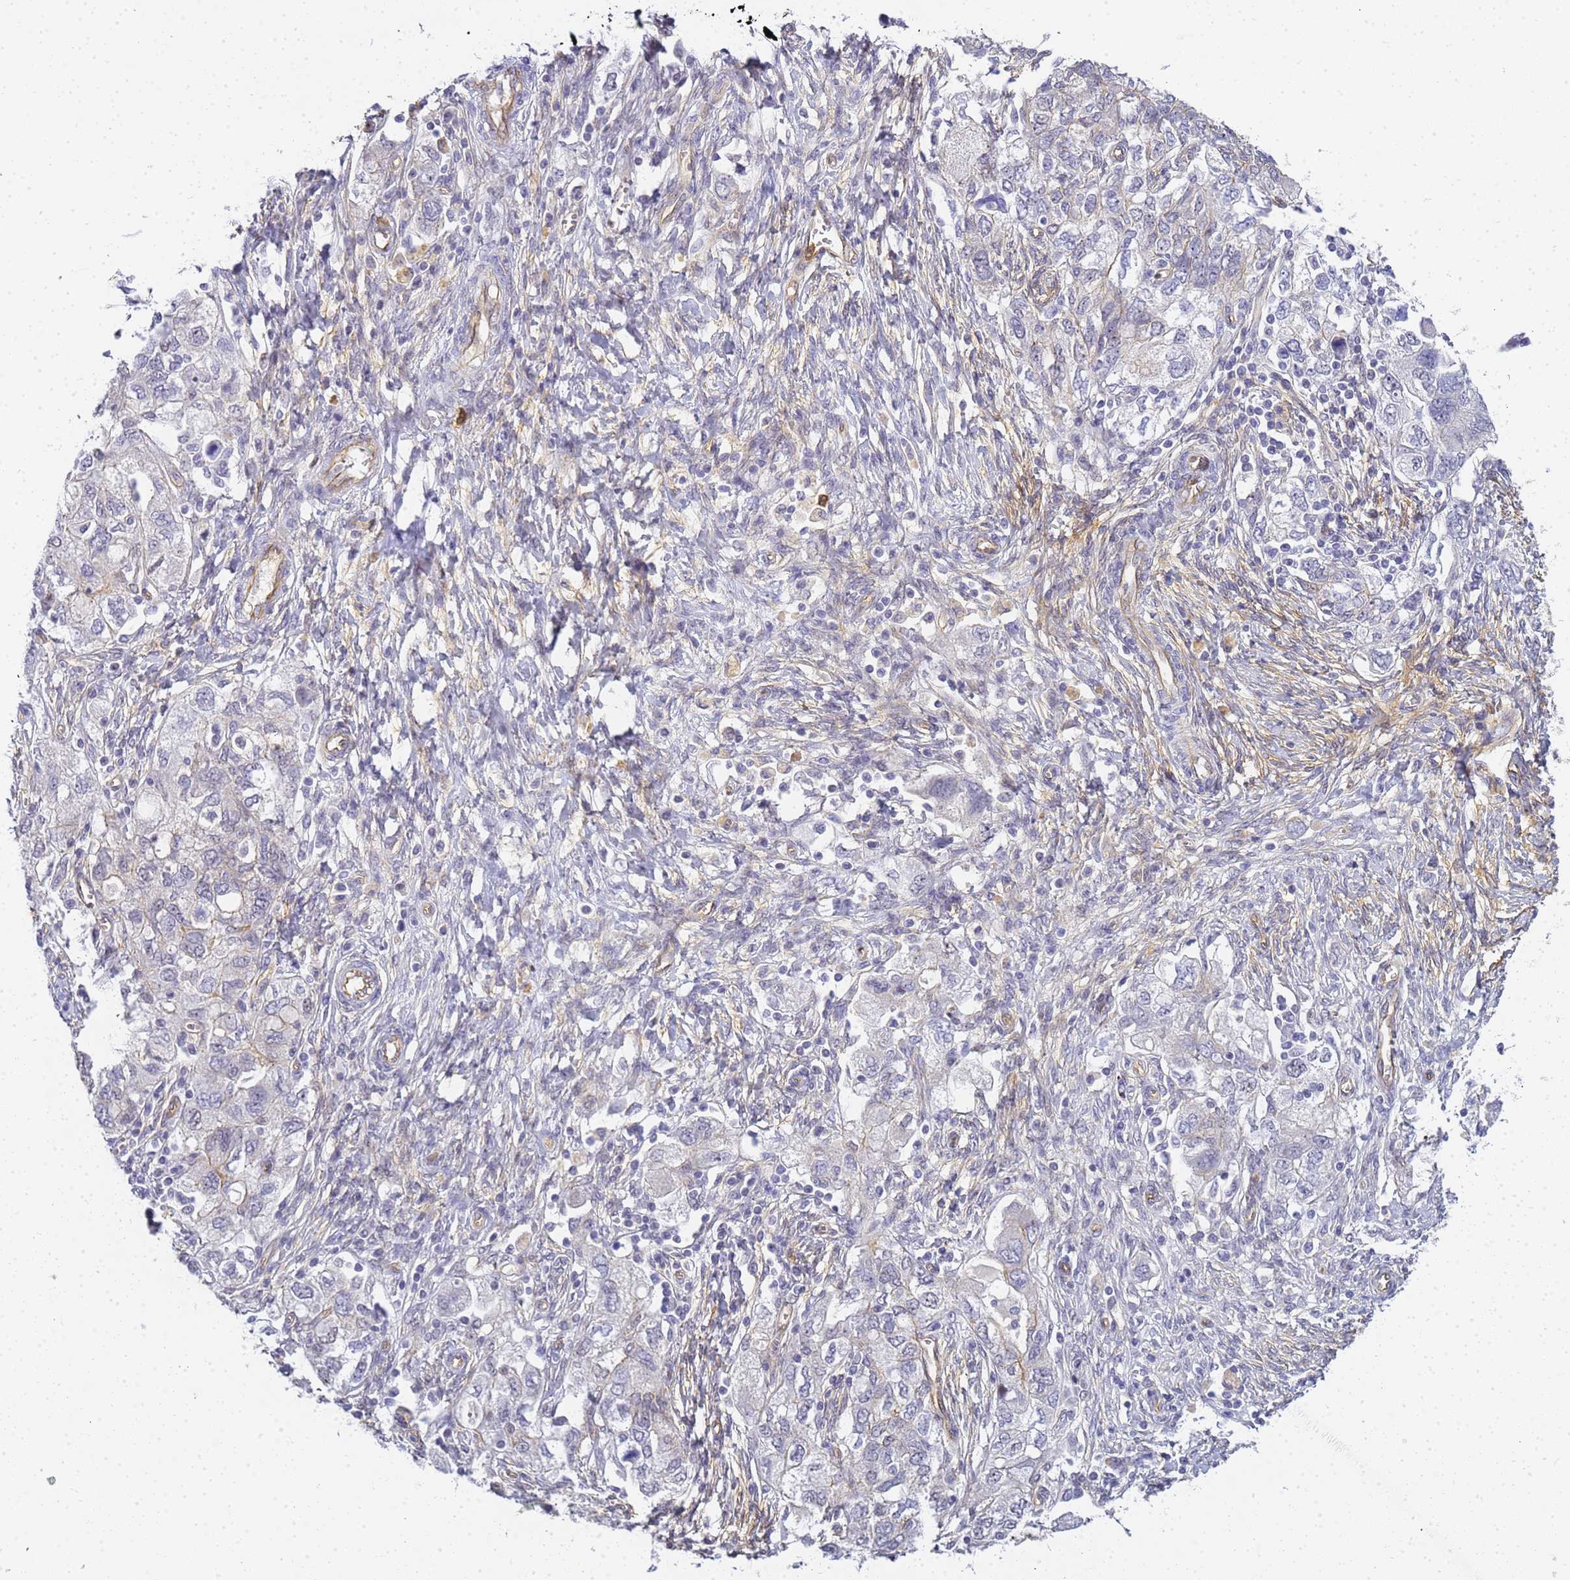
{"staining": {"intensity": "negative", "quantity": "none", "location": "none"}, "tissue": "ovarian cancer", "cell_type": "Tumor cells", "image_type": "cancer", "snomed": [{"axis": "morphology", "description": "Carcinoma, NOS"}, {"axis": "morphology", "description": "Cystadenocarcinoma, serous, NOS"}, {"axis": "topography", "description": "Ovary"}], "caption": "Tumor cells are negative for protein expression in human ovarian cancer (carcinoma). (Immunohistochemistry (ihc), brightfield microscopy, high magnification).", "gene": "GON4L", "patient": {"sex": "female", "age": 69}}